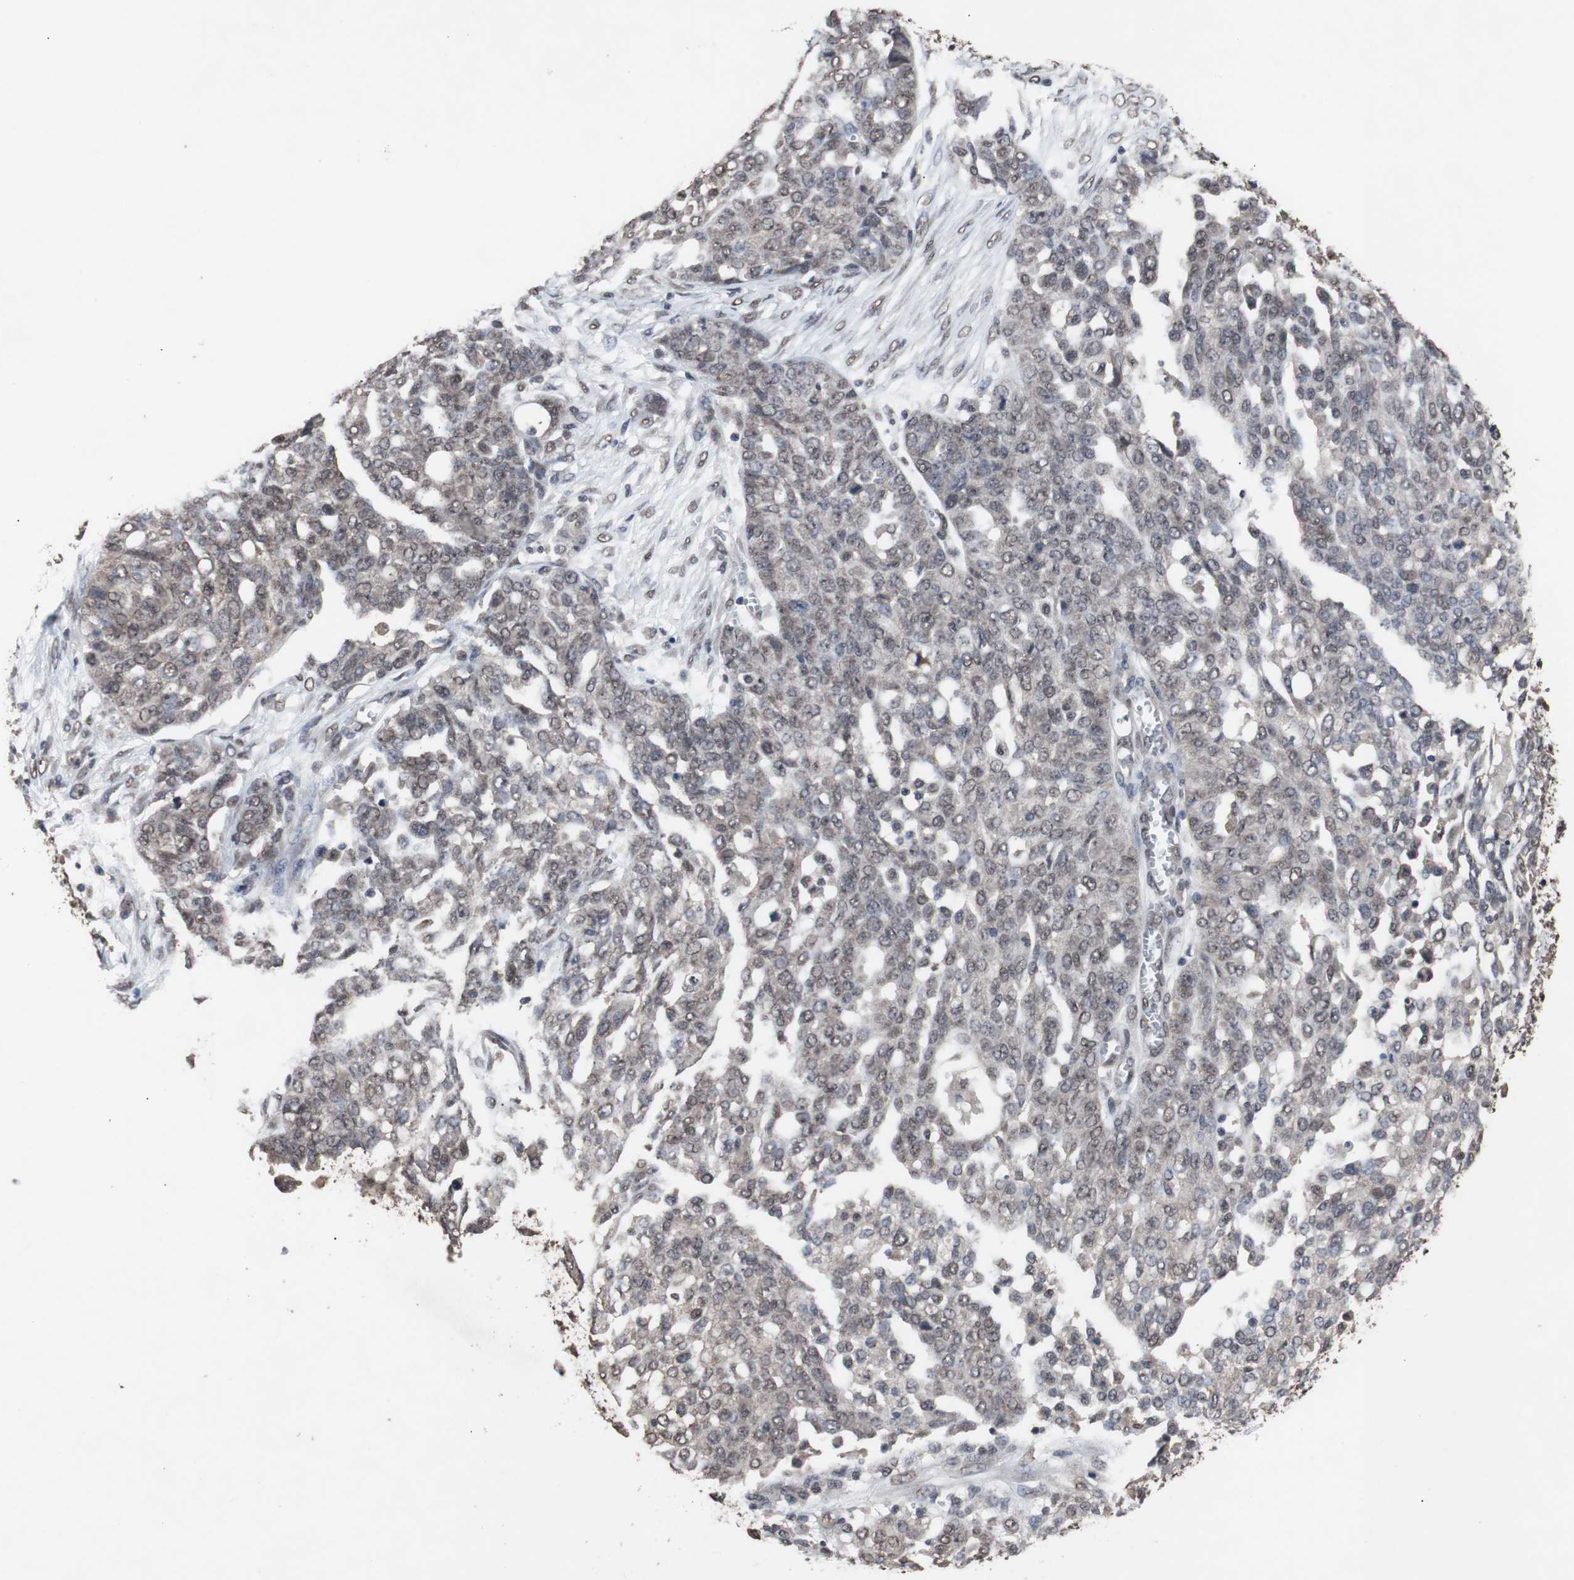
{"staining": {"intensity": "weak", "quantity": ">75%", "location": "nuclear"}, "tissue": "ovarian cancer", "cell_type": "Tumor cells", "image_type": "cancer", "snomed": [{"axis": "morphology", "description": "Cystadenocarcinoma, serous, NOS"}, {"axis": "topography", "description": "Soft tissue"}, {"axis": "topography", "description": "Ovary"}], "caption": "Protein expression analysis of human serous cystadenocarcinoma (ovarian) reveals weak nuclear expression in approximately >75% of tumor cells.", "gene": "MED27", "patient": {"sex": "female", "age": 57}}